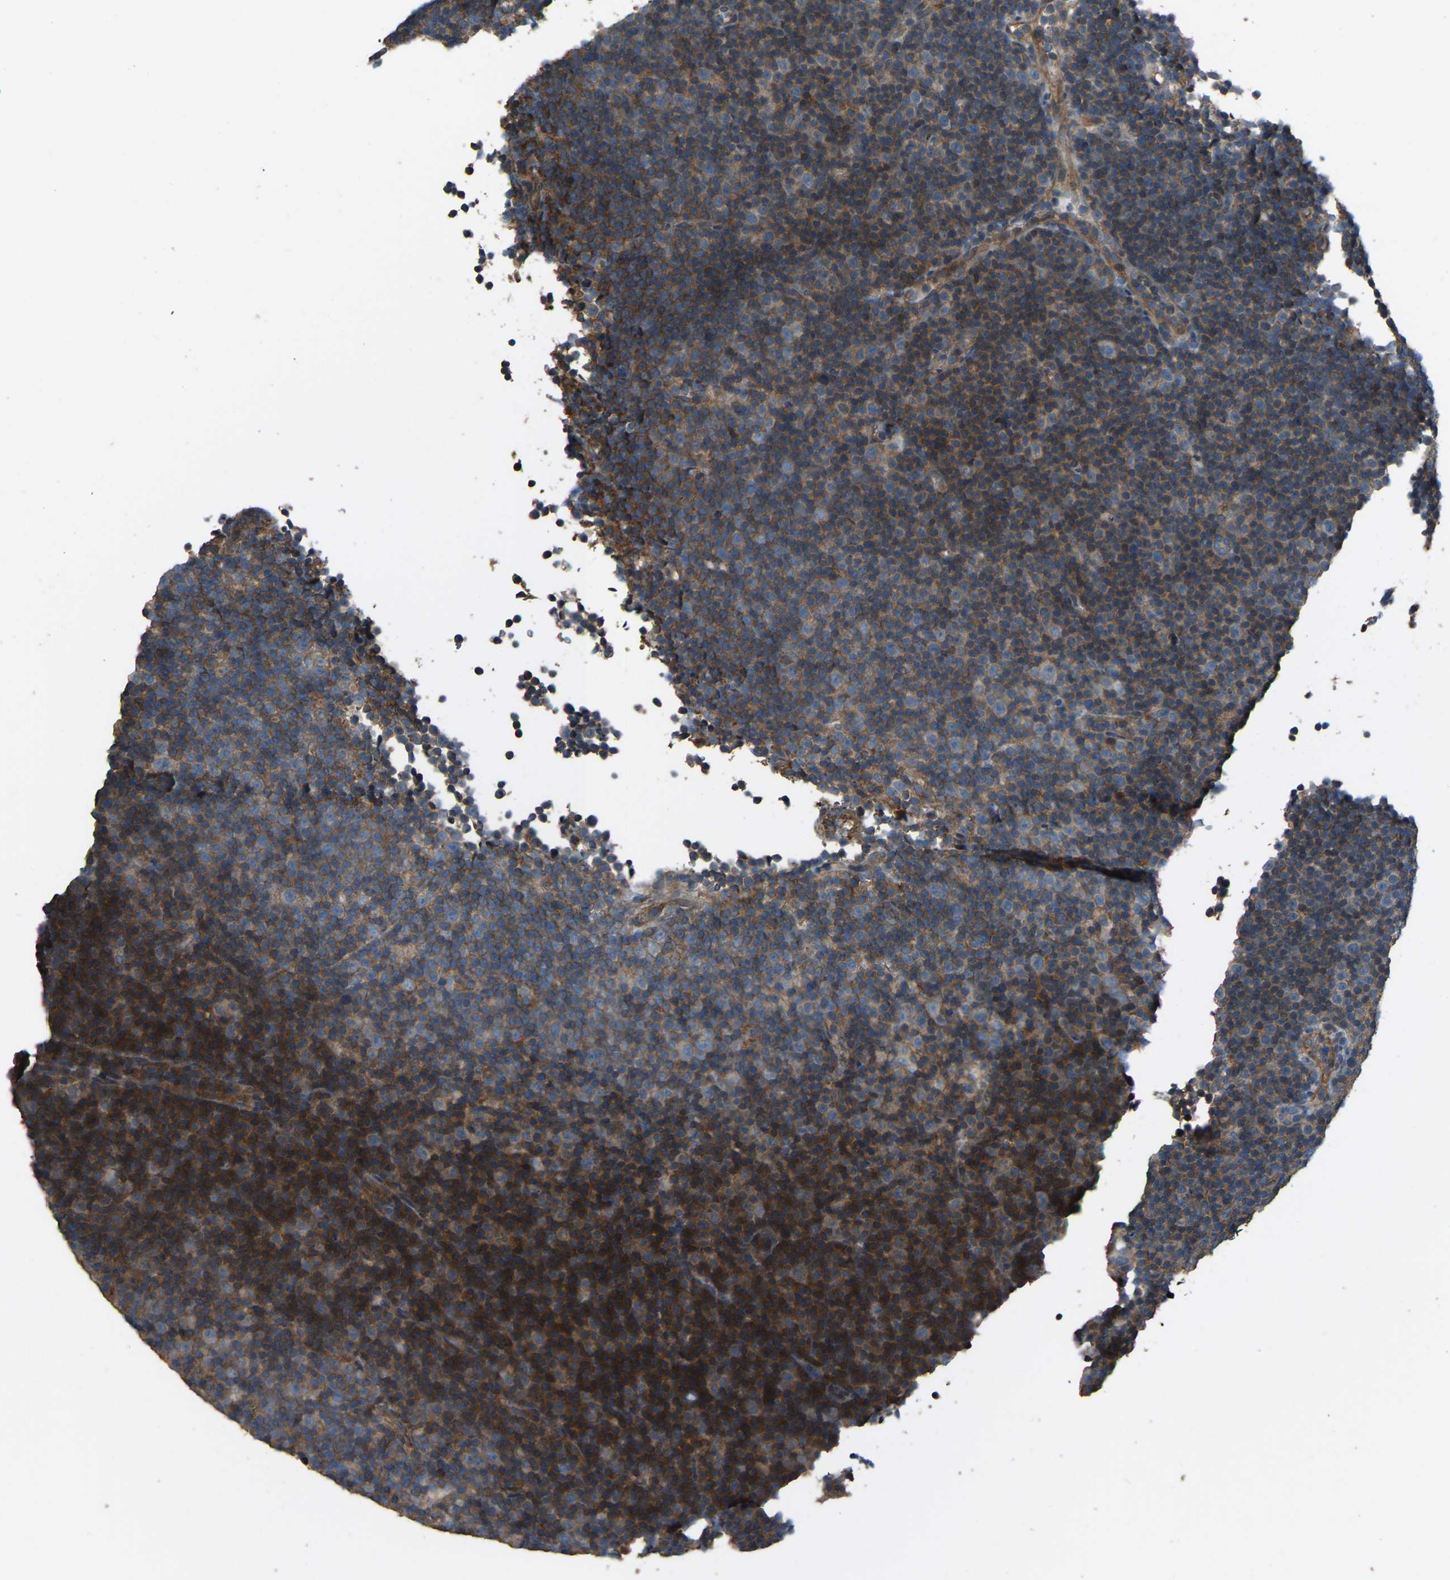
{"staining": {"intensity": "moderate", "quantity": "<25%", "location": "cytoplasmic/membranous"}, "tissue": "lymphoma", "cell_type": "Tumor cells", "image_type": "cancer", "snomed": [{"axis": "morphology", "description": "Malignant lymphoma, non-Hodgkin's type, Low grade"}, {"axis": "topography", "description": "Lymph node"}], "caption": "Human lymphoma stained with a protein marker reveals moderate staining in tumor cells.", "gene": "SLC4A2", "patient": {"sex": "female", "age": 67}}